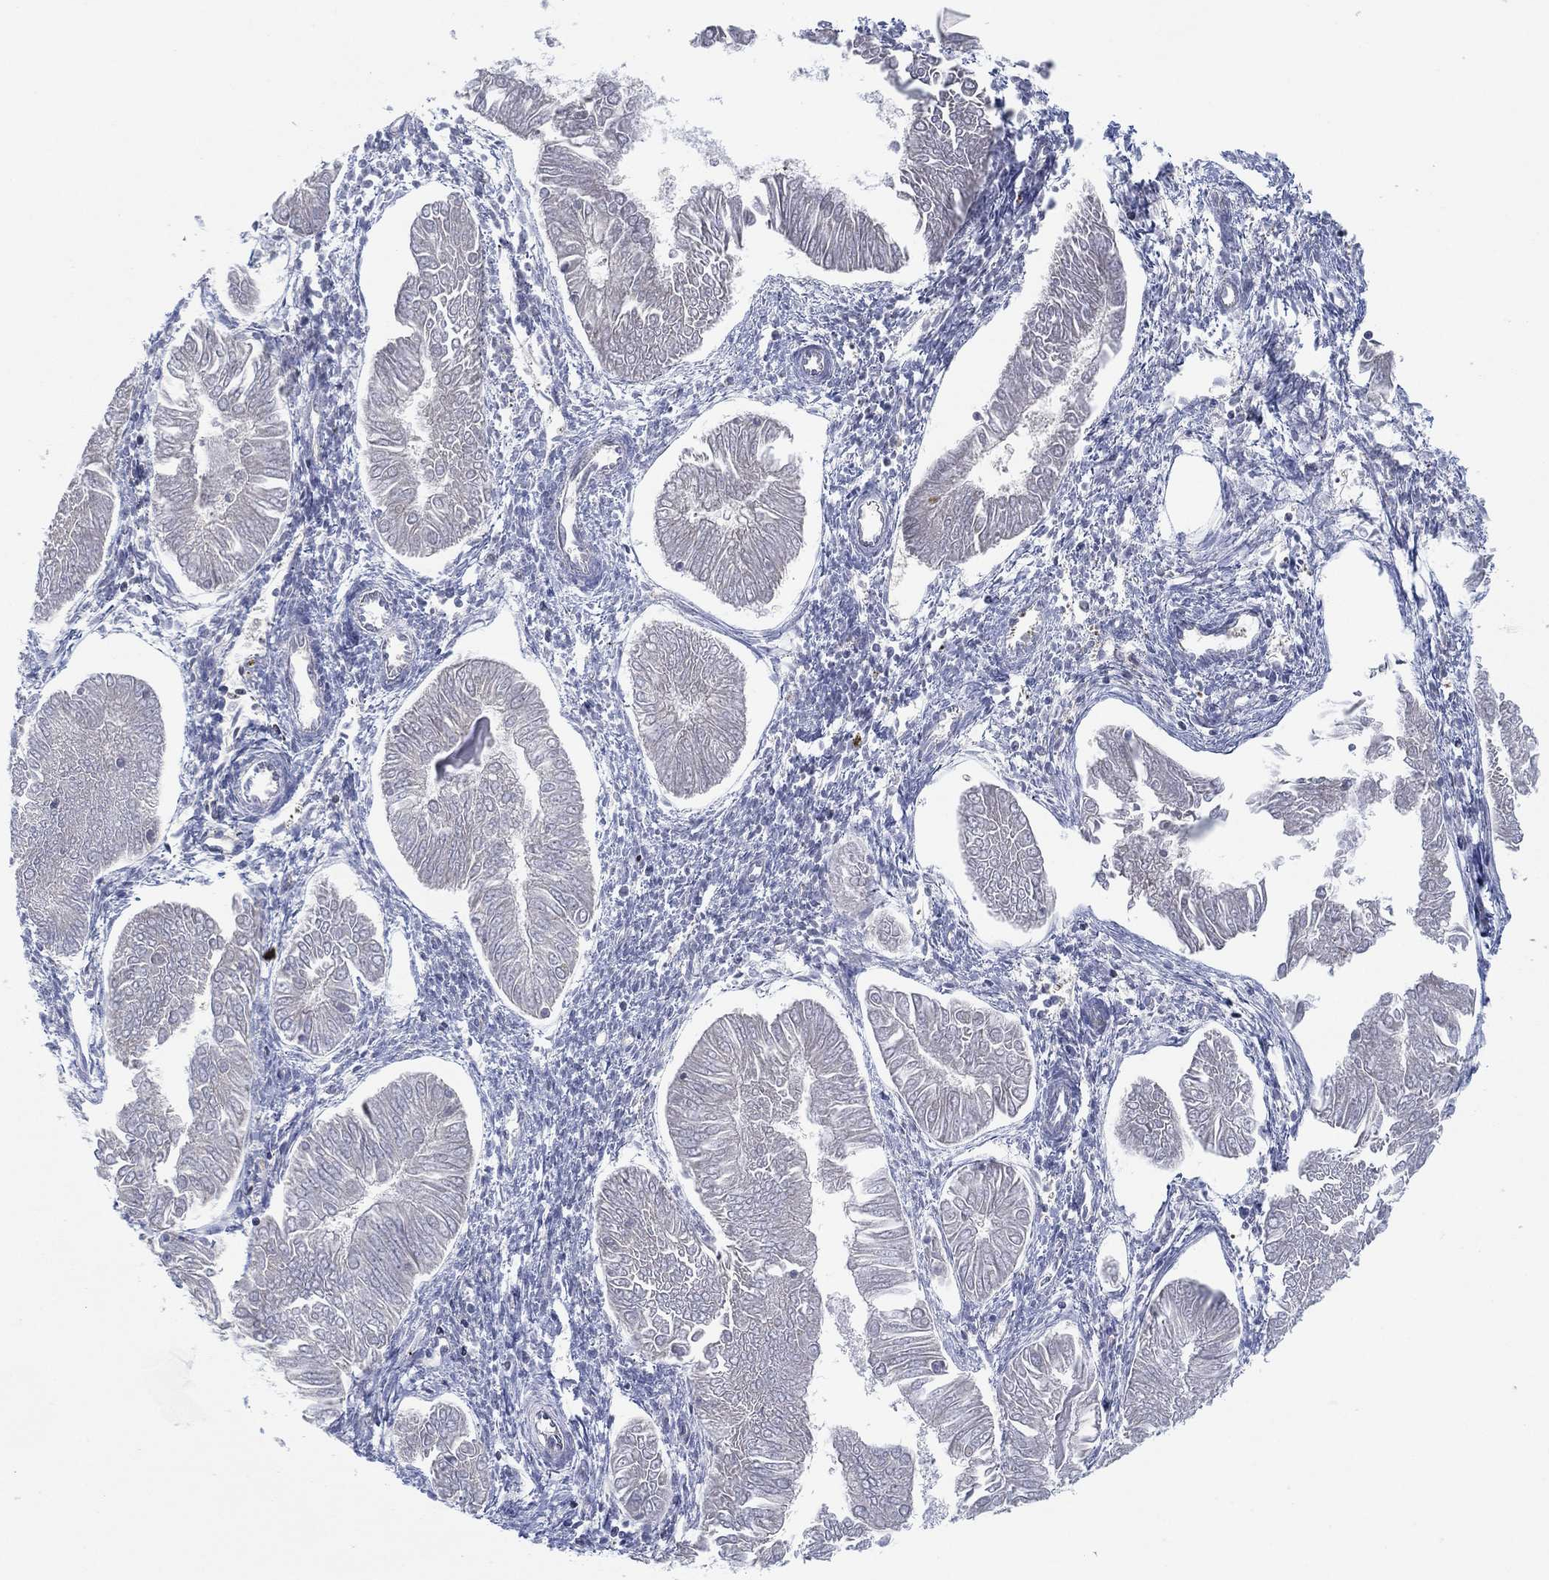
{"staining": {"intensity": "negative", "quantity": "none", "location": "none"}, "tissue": "endometrial cancer", "cell_type": "Tumor cells", "image_type": "cancer", "snomed": [{"axis": "morphology", "description": "Adenocarcinoma, NOS"}, {"axis": "topography", "description": "Endometrium"}], "caption": "This is an immunohistochemistry (IHC) micrograph of human endometrial adenocarcinoma. There is no positivity in tumor cells.", "gene": "TMCO1", "patient": {"sex": "female", "age": 53}}